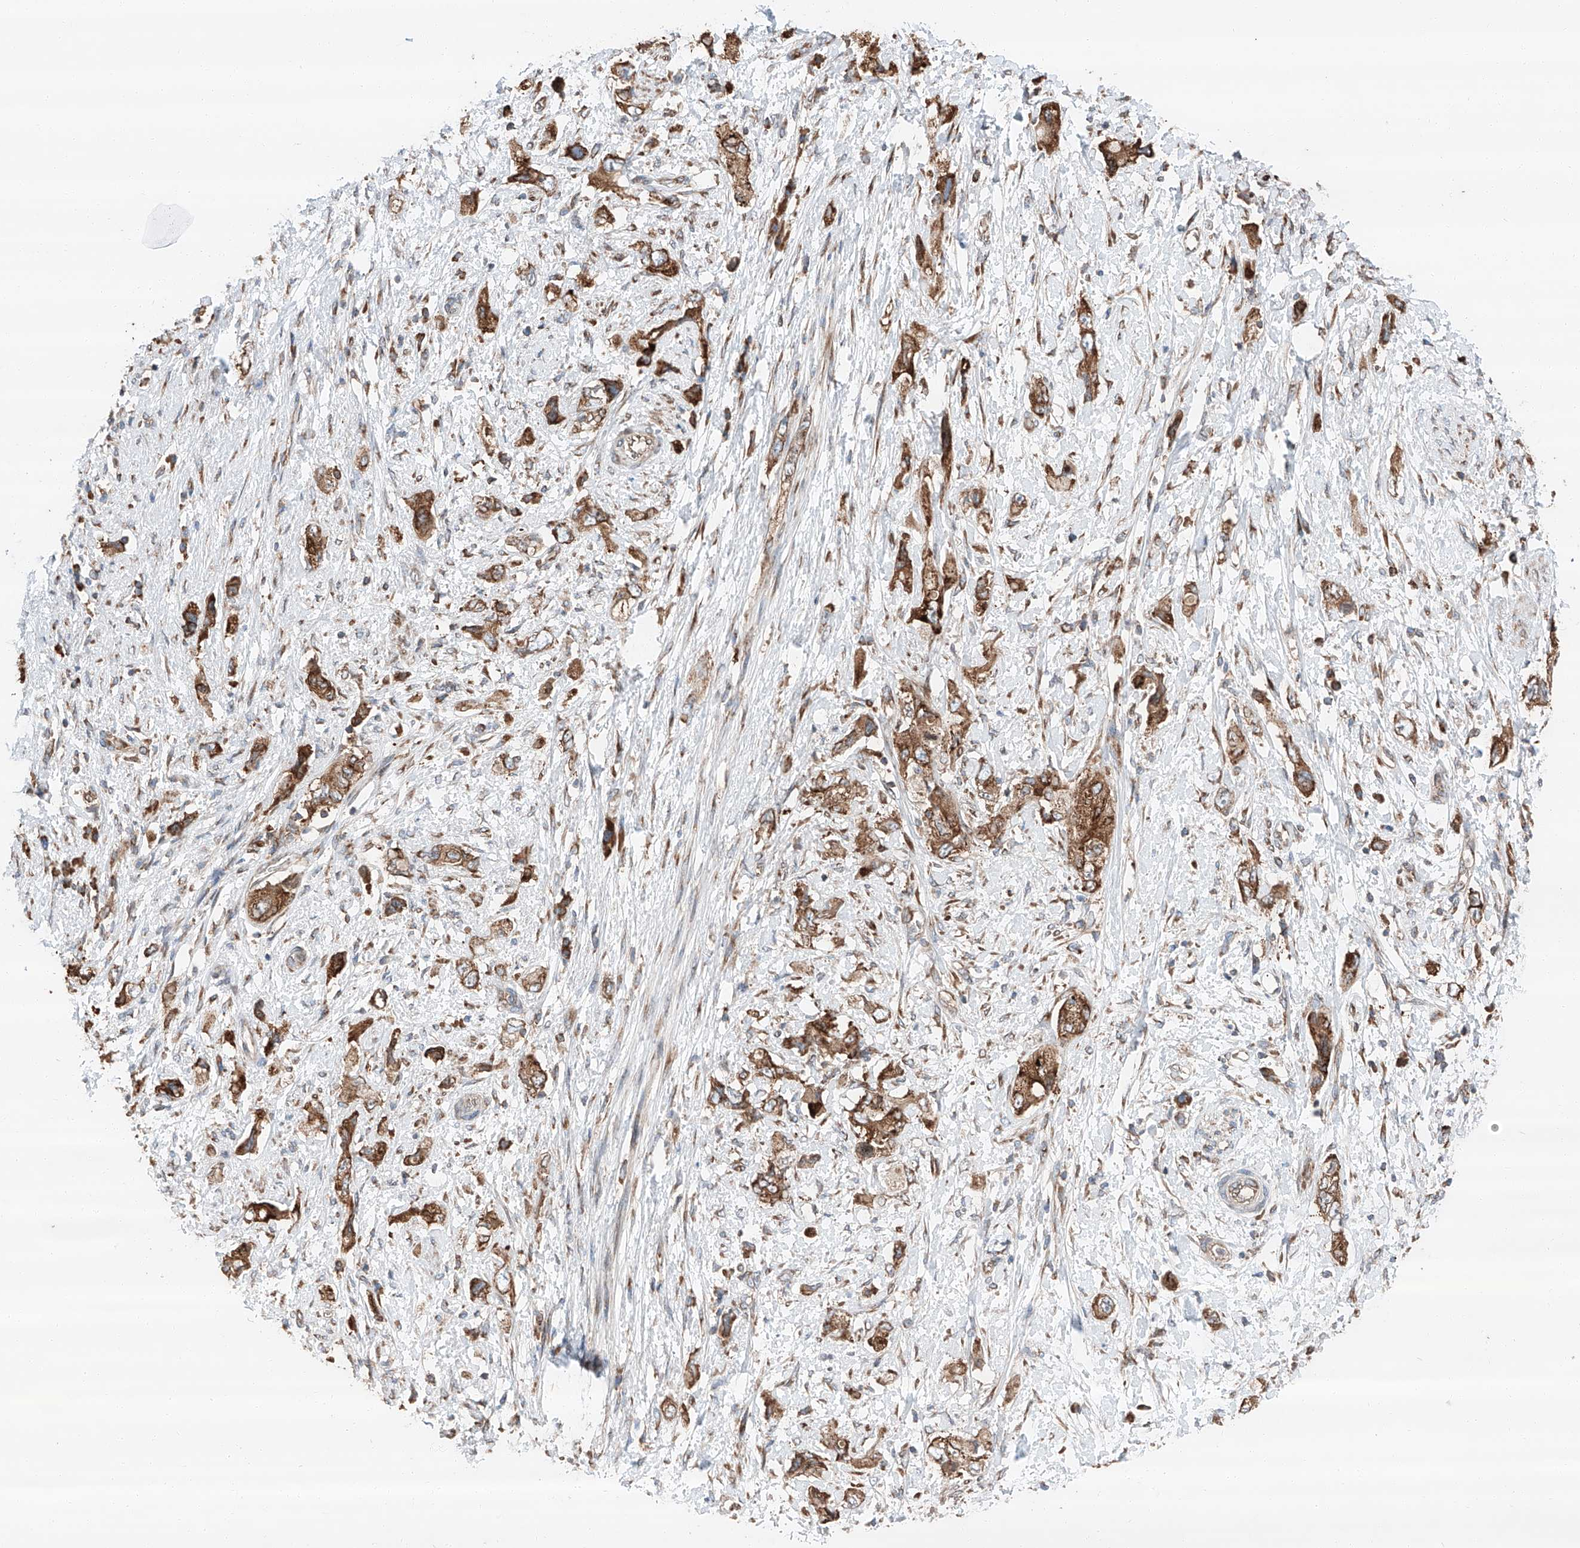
{"staining": {"intensity": "strong", "quantity": ">75%", "location": "cytoplasmic/membranous"}, "tissue": "pancreatic cancer", "cell_type": "Tumor cells", "image_type": "cancer", "snomed": [{"axis": "morphology", "description": "Adenocarcinoma, NOS"}, {"axis": "topography", "description": "Pancreas"}], "caption": "Brown immunohistochemical staining in pancreatic adenocarcinoma displays strong cytoplasmic/membranous positivity in approximately >75% of tumor cells. The staining was performed using DAB, with brown indicating positive protein expression. Nuclei are stained blue with hematoxylin.", "gene": "ZC3H15", "patient": {"sex": "female", "age": 73}}